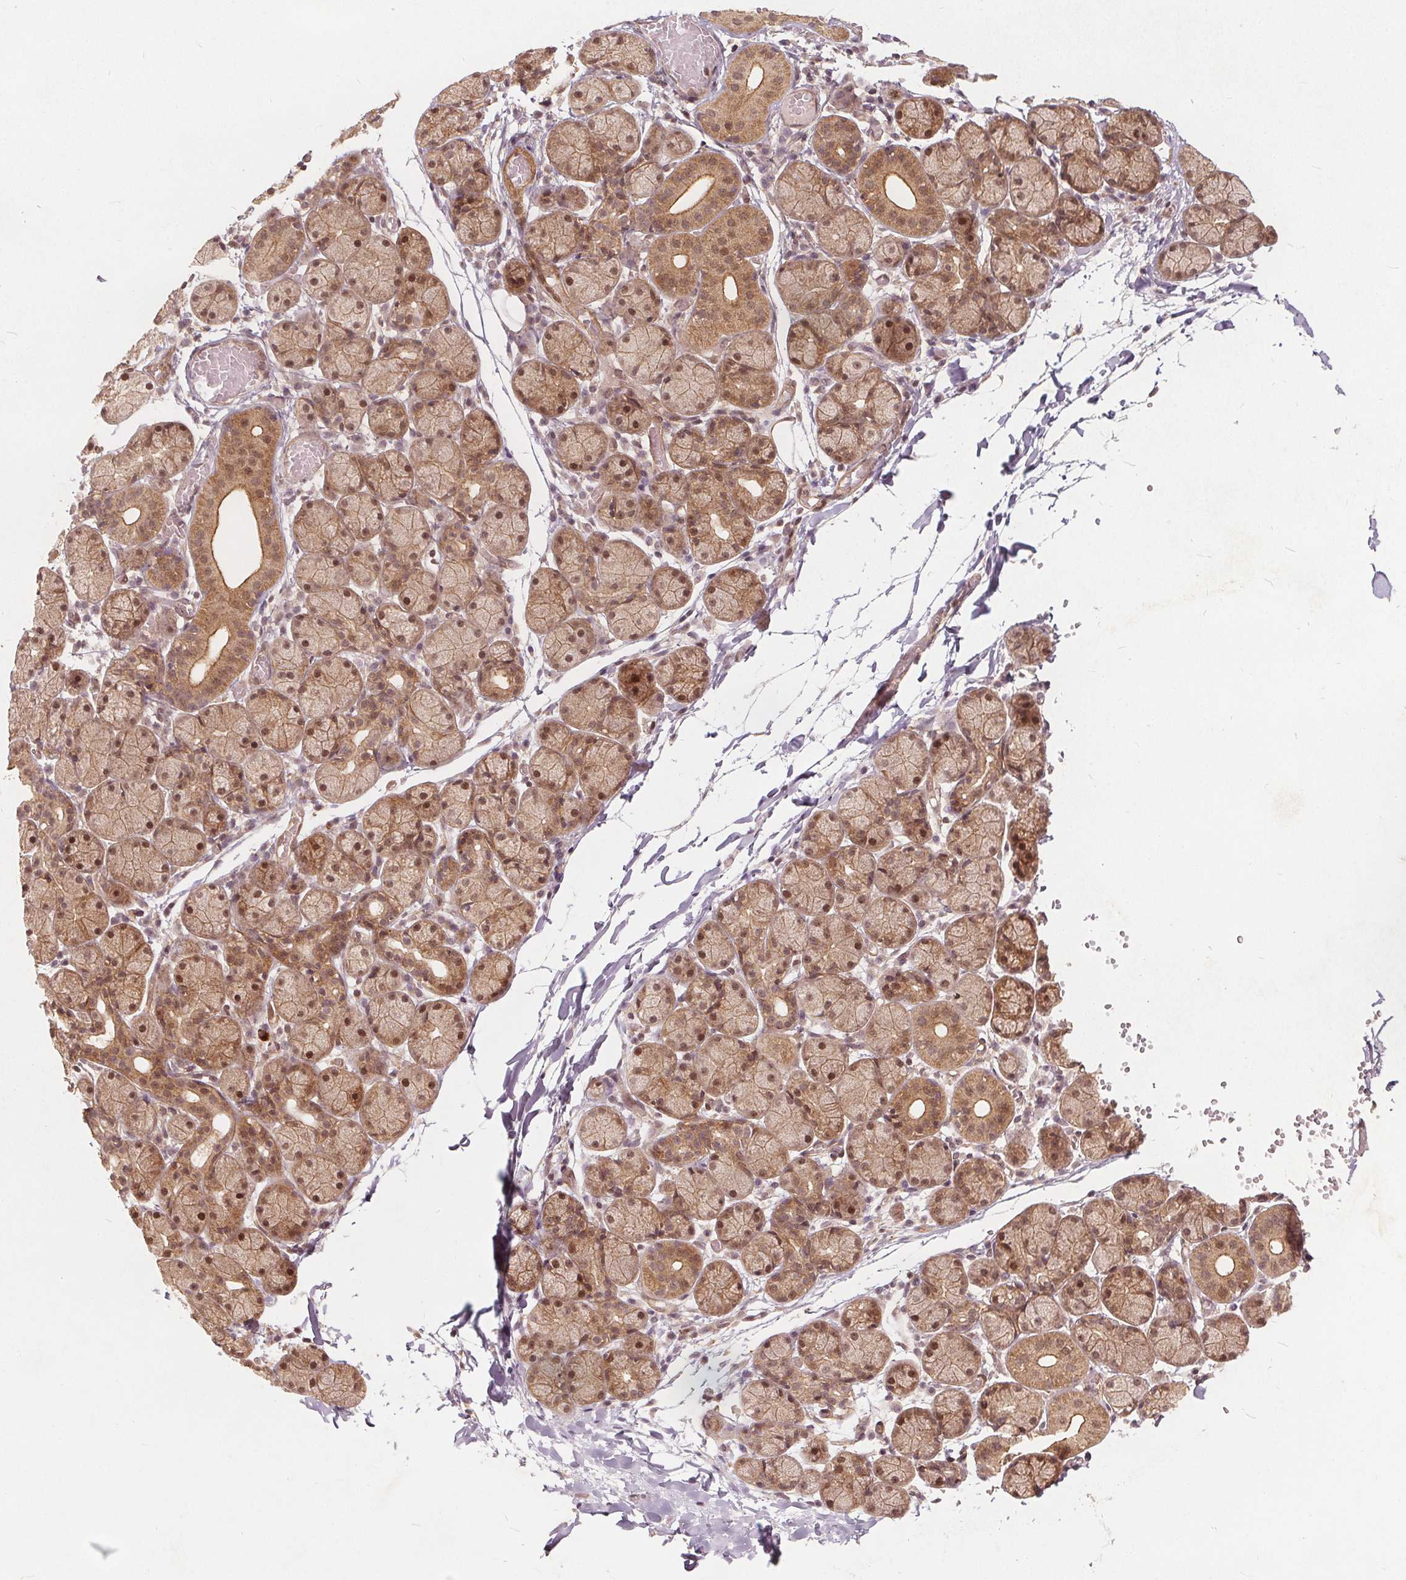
{"staining": {"intensity": "moderate", "quantity": ">75%", "location": "cytoplasmic/membranous,nuclear"}, "tissue": "salivary gland", "cell_type": "Glandular cells", "image_type": "normal", "snomed": [{"axis": "morphology", "description": "Normal tissue, NOS"}, {"axis": "topography", "description": "Salivary gland"}], "caption": "Immunohistochemistry (IHC) (DAB) staining of benign human salivary gland exhibits moderate cytoplasmic/membranous,nuclear protein expression in about >75% of glandular cells.", "gene": "PPP1CB", "patient": {"sex": "female", "age": 24}}